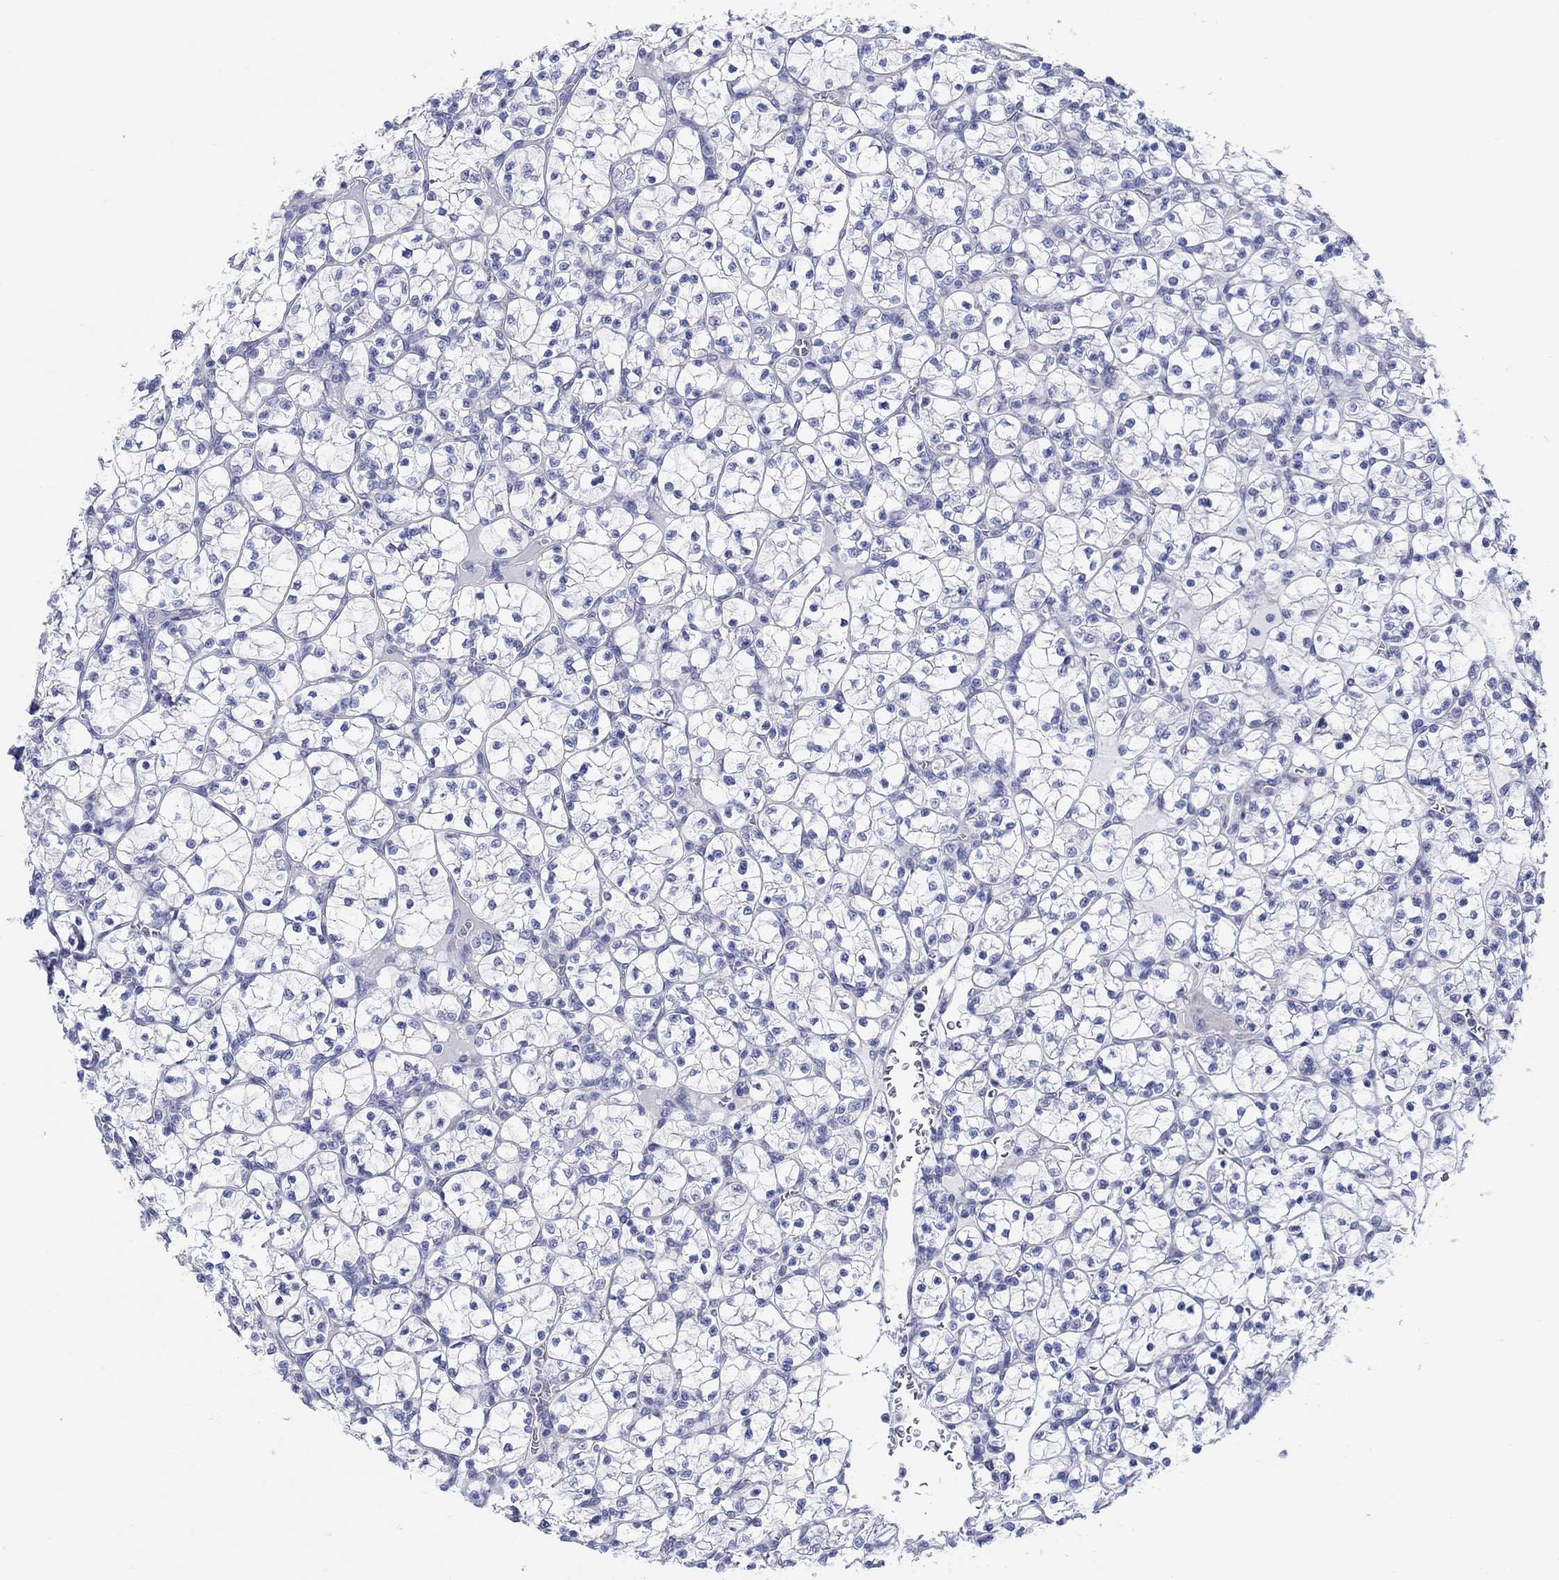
{"staining": {"intensity": "negative", "quantity": "none", "location": "none"}, "tissue": "renal cancer", "cell_type": "Tumor cells", "image_type": "cancer", "snomed": [{"axis": "morphology", "description": "Adenocarcinoma, NOS"}, {"axis": "topography", "description": "Kidney"}], "caption": "This image is of renal cancer (adenocarcinoma) stained with IHC to label a protein in brown with the nuclei are counter-stained blue. There is no expression in tumor cells. (DAB (3,3'-diaminobenzidine) immunohistochemistry (IHC) with hematoxylin counter stain).", "gene": "KRT222", "patient": {"sex": "female", "age": 89}}